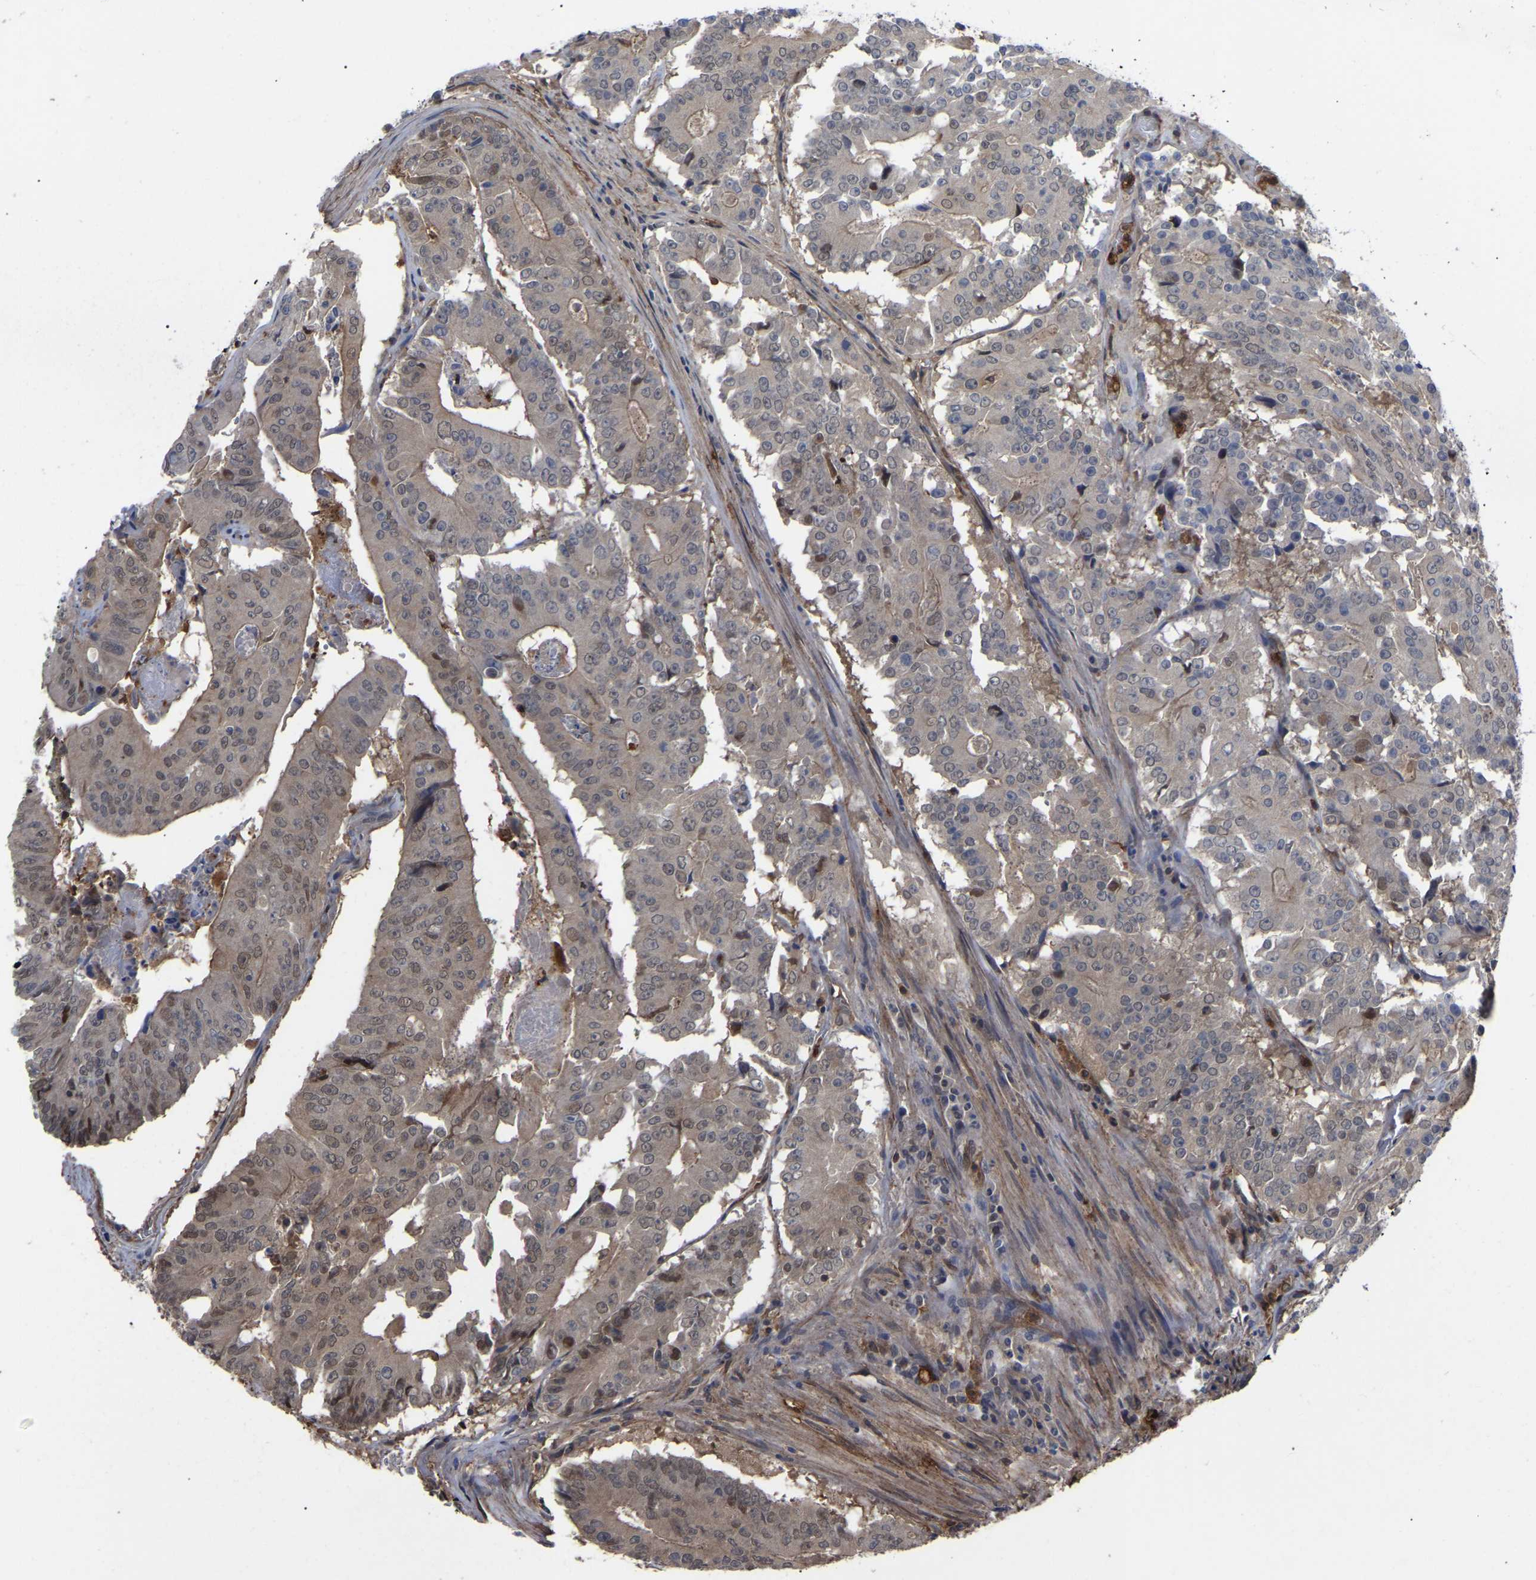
{"staining": {"intensity": "weak", "quantity": "<25%", "location": "cytoplasmic/membranous"}, "tissue": "colorectal cancer", "cell_type": "Tumor cells", "image_type": "cancer", "snomed": [{"axis": "morphology", "description": "Adenocarcinoma, NOS"}, {"axis": "topography", "description": "Colon"}], "caption": "Tumor cells are negative for brown protein staining in colorectal cancer.", "gene": "CIT", "patient": {"sex": "male", "age": 87}}